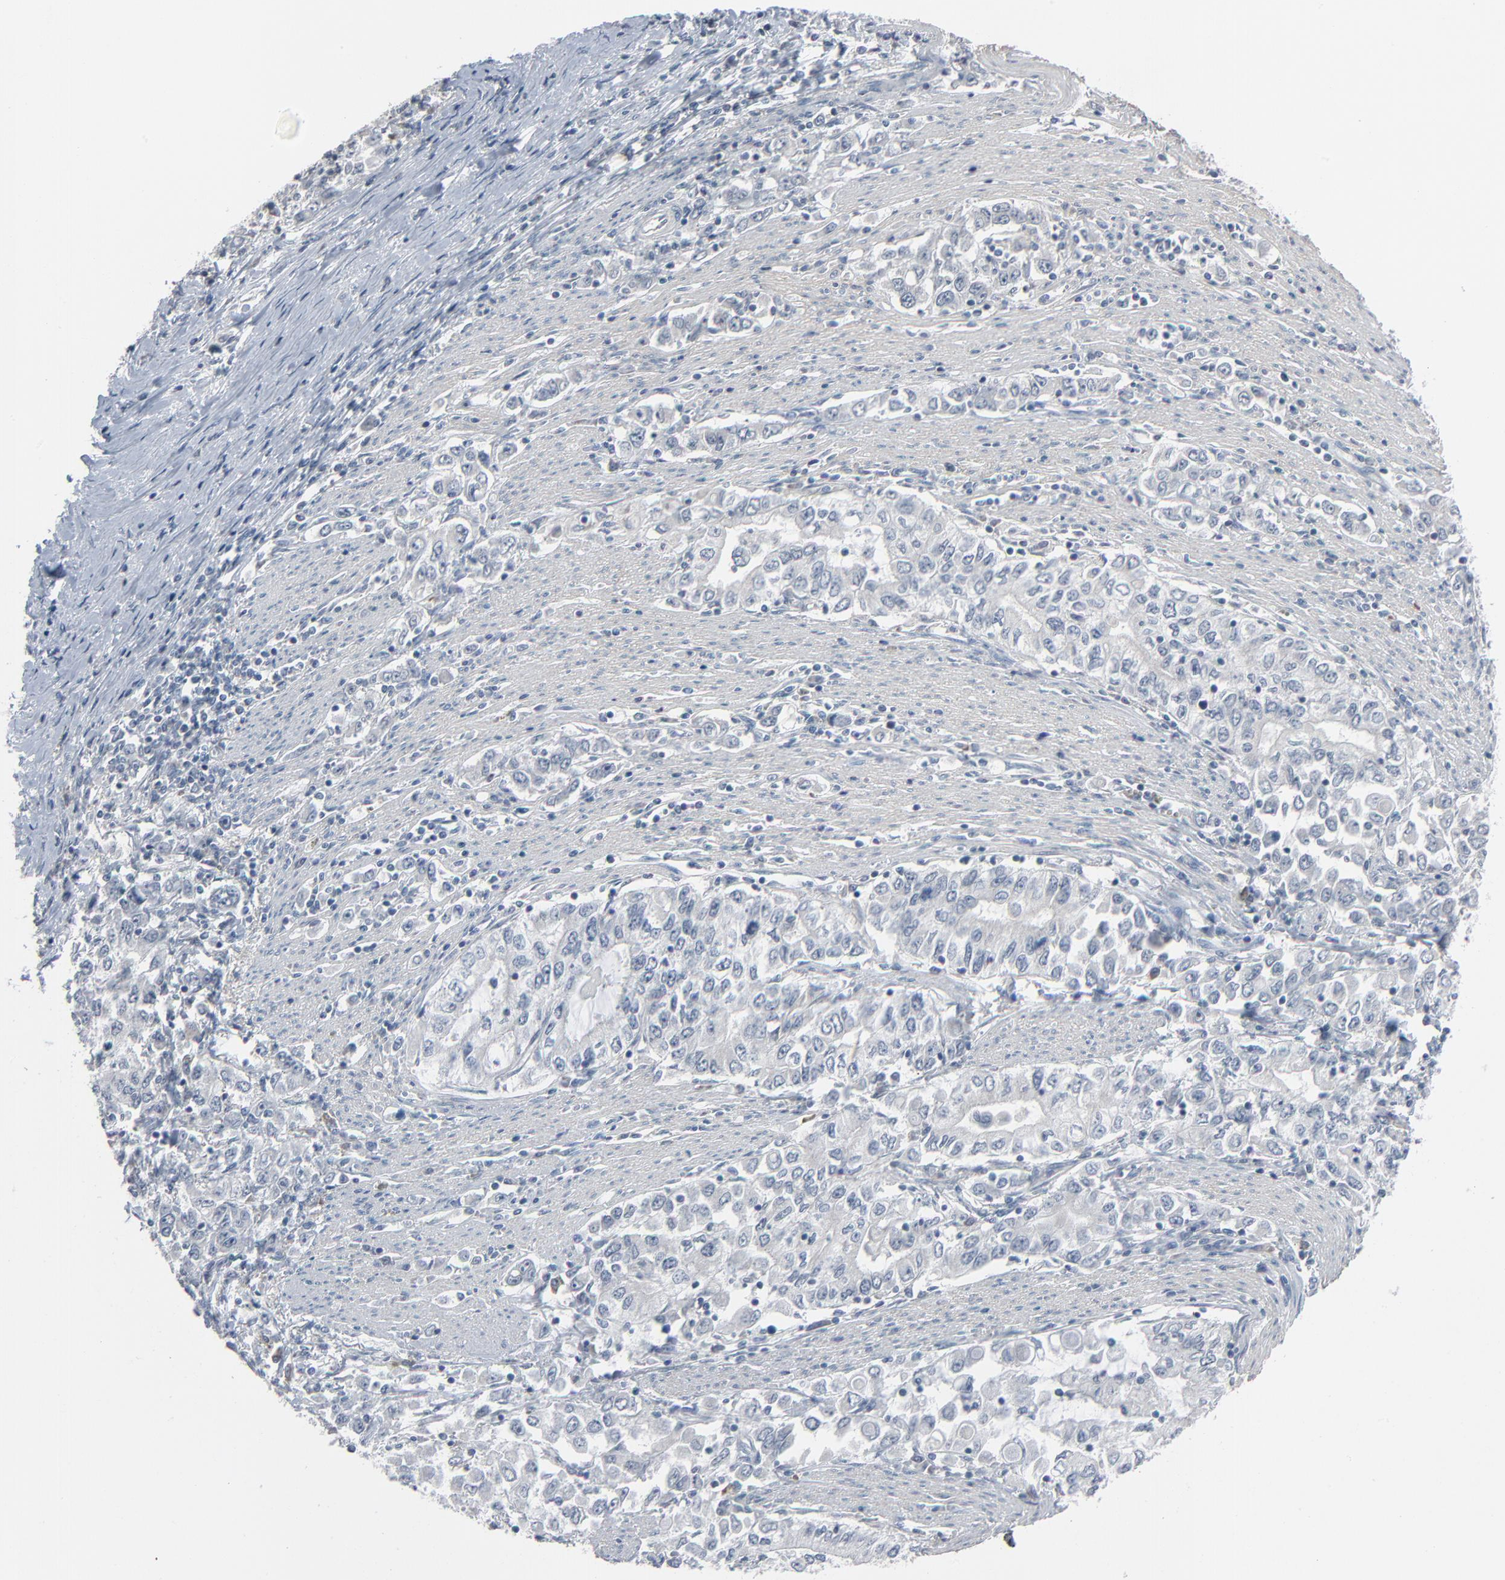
{"staining": {"intensity": "negative", "quantity": "none", "location": "none"}, "tissue": "stomach cancer", "cell_type": "Tumor cells", "image_type": "cancer", "snomed": [{"axis": "morphology", "description": "Adenocarcinoma, NOS"}, {"axis": "topography", "description": "Stomach, lower"}], "caption": "A high-resolution photomicrograph shows IHC staining of stomach cancer (adenocarcinoma), which demonstrates no significant staining in tumor cells.", "gene": "SAGE1", "patient": {"sex": "female", "age": 72}}